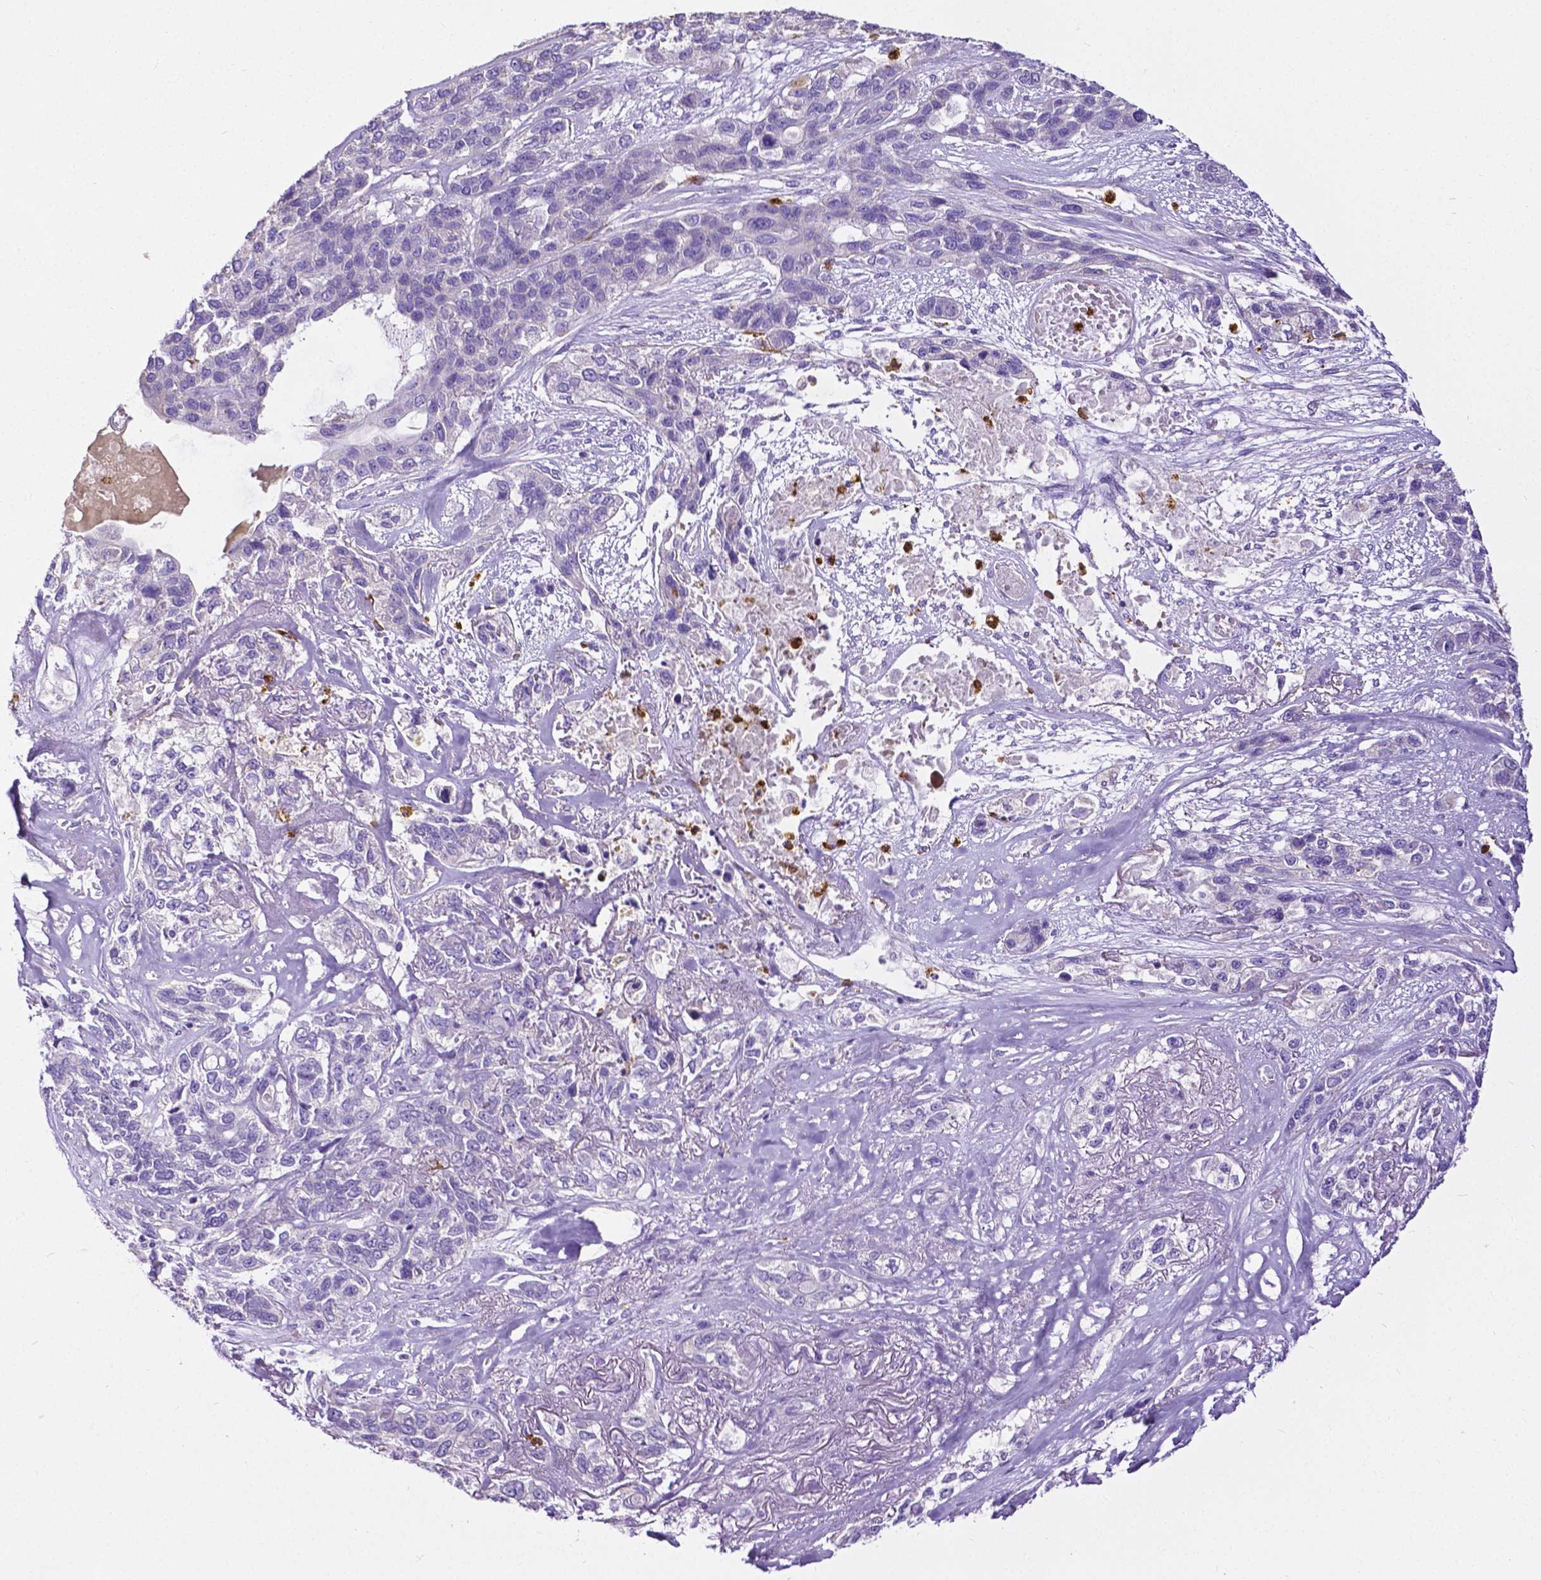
{"staining": {"intensity": "negative", "quantity": "none", "location": "none"}, "tissue": "lung cancer", "cell_type": "Tumor cells", "image_type": "cancer", "snomed": [{"axis": "morphology", "description": "Squamous cell carcinoma, NOS"}, {"axis": "topography", "description": "Lung"}], "caption": "Immunohistochemical staining of lung cancer (squamous cell carcinoma) reveals no significant expression in tumor cells.", "gene": "MMP9", "patient": {"sex": "female", "age": 70}}